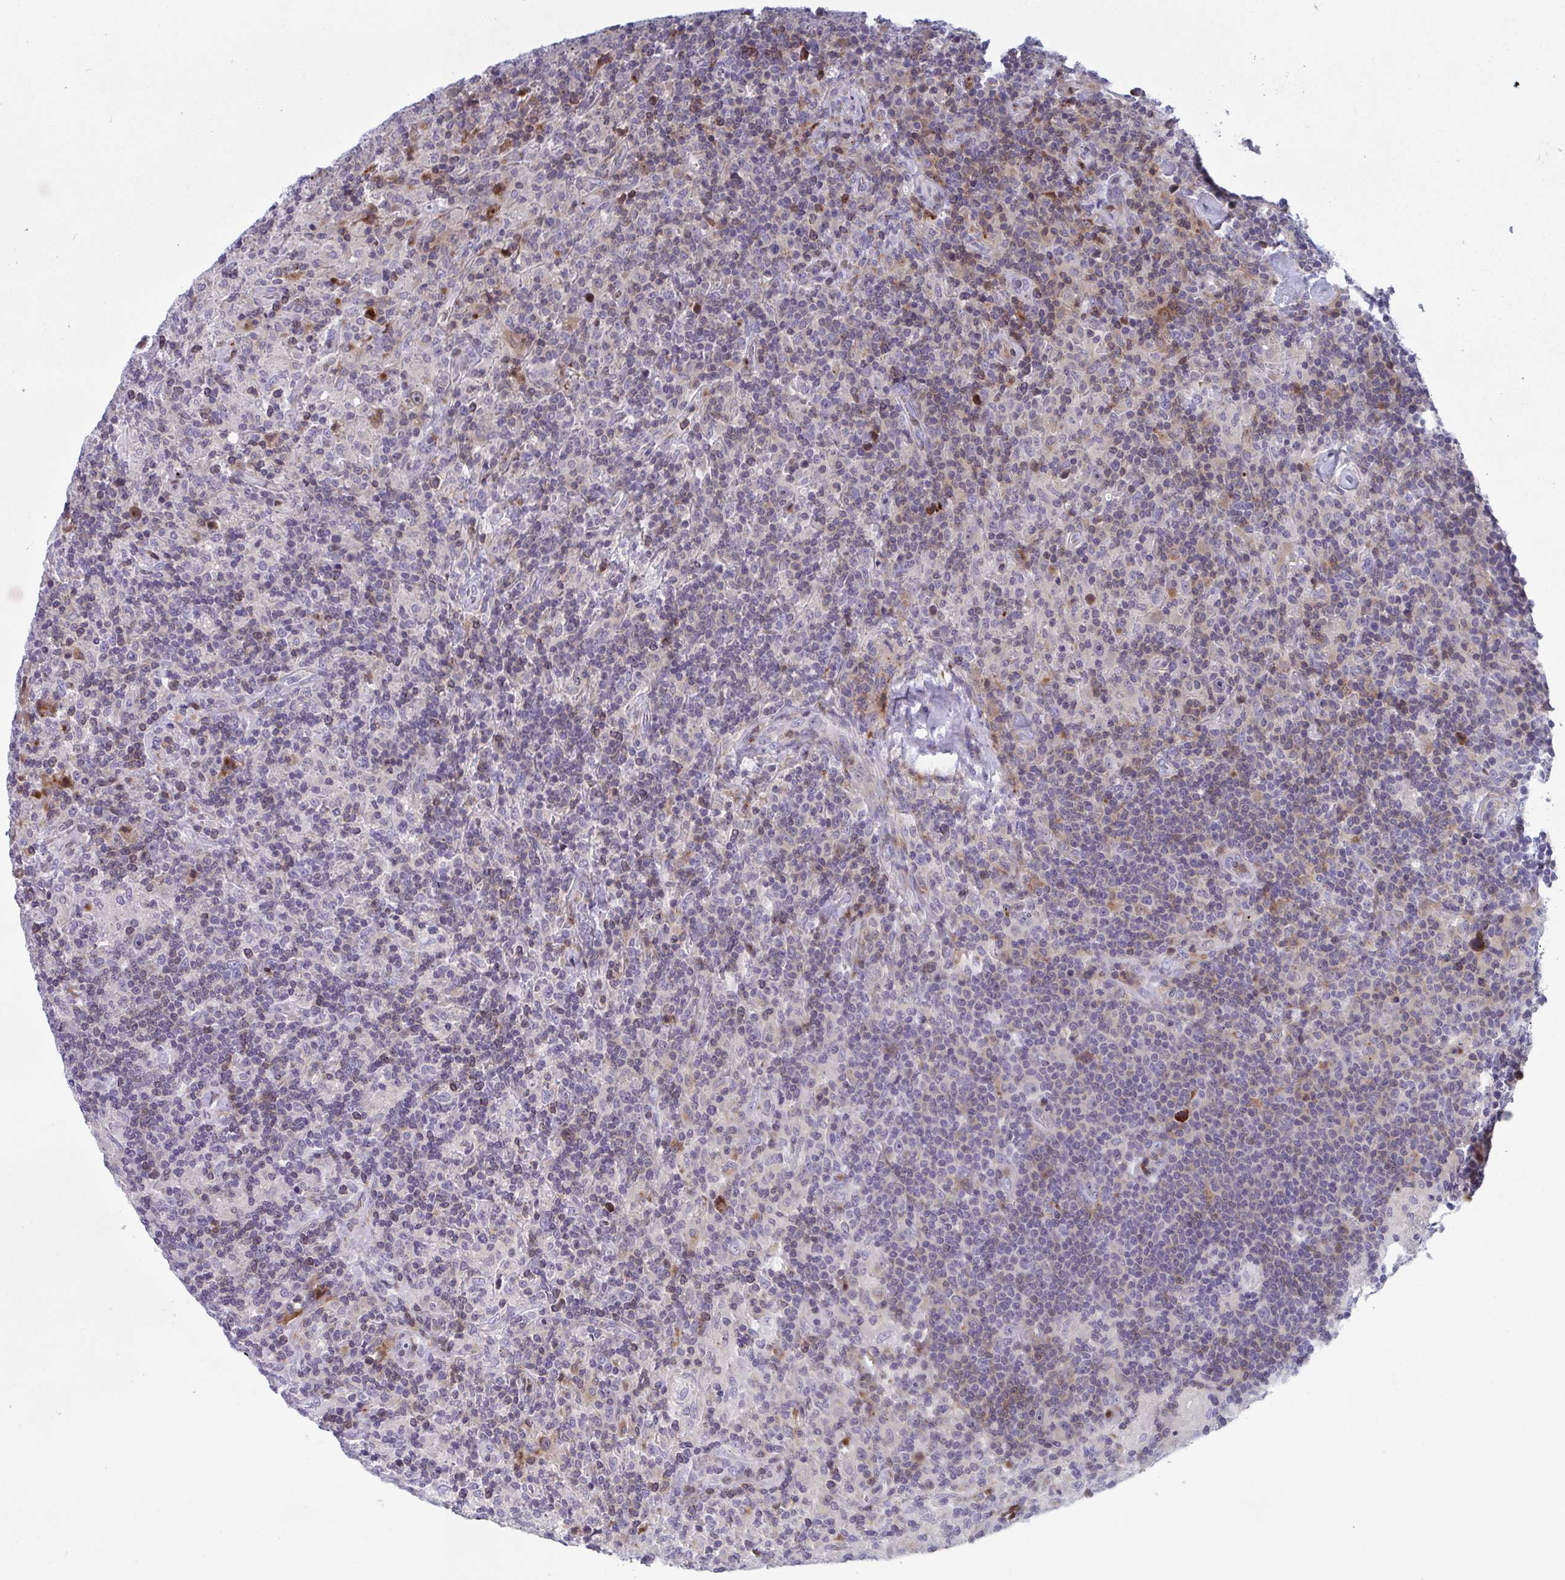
{"staining": {"intensity": "weak", "quantity": "<25%", "location": "cytoplasmic/membranous"}, "tissue": "lymphoma", "cell_type": "Tumor cells", "image_type": "cancer", "snomed": [{"axis": "morphology", "description": "Hodgkin's disease, NOS"}, {"axis": "topography", "description": "Lymph node"}], "caption": "An IHC photomicrograph of Hodgkin's disease is shown. There is no staining in tumor cells of Hodgkin's disease.", "gene": "AOC2", "patient": {"sex": "male", "age": 70}}